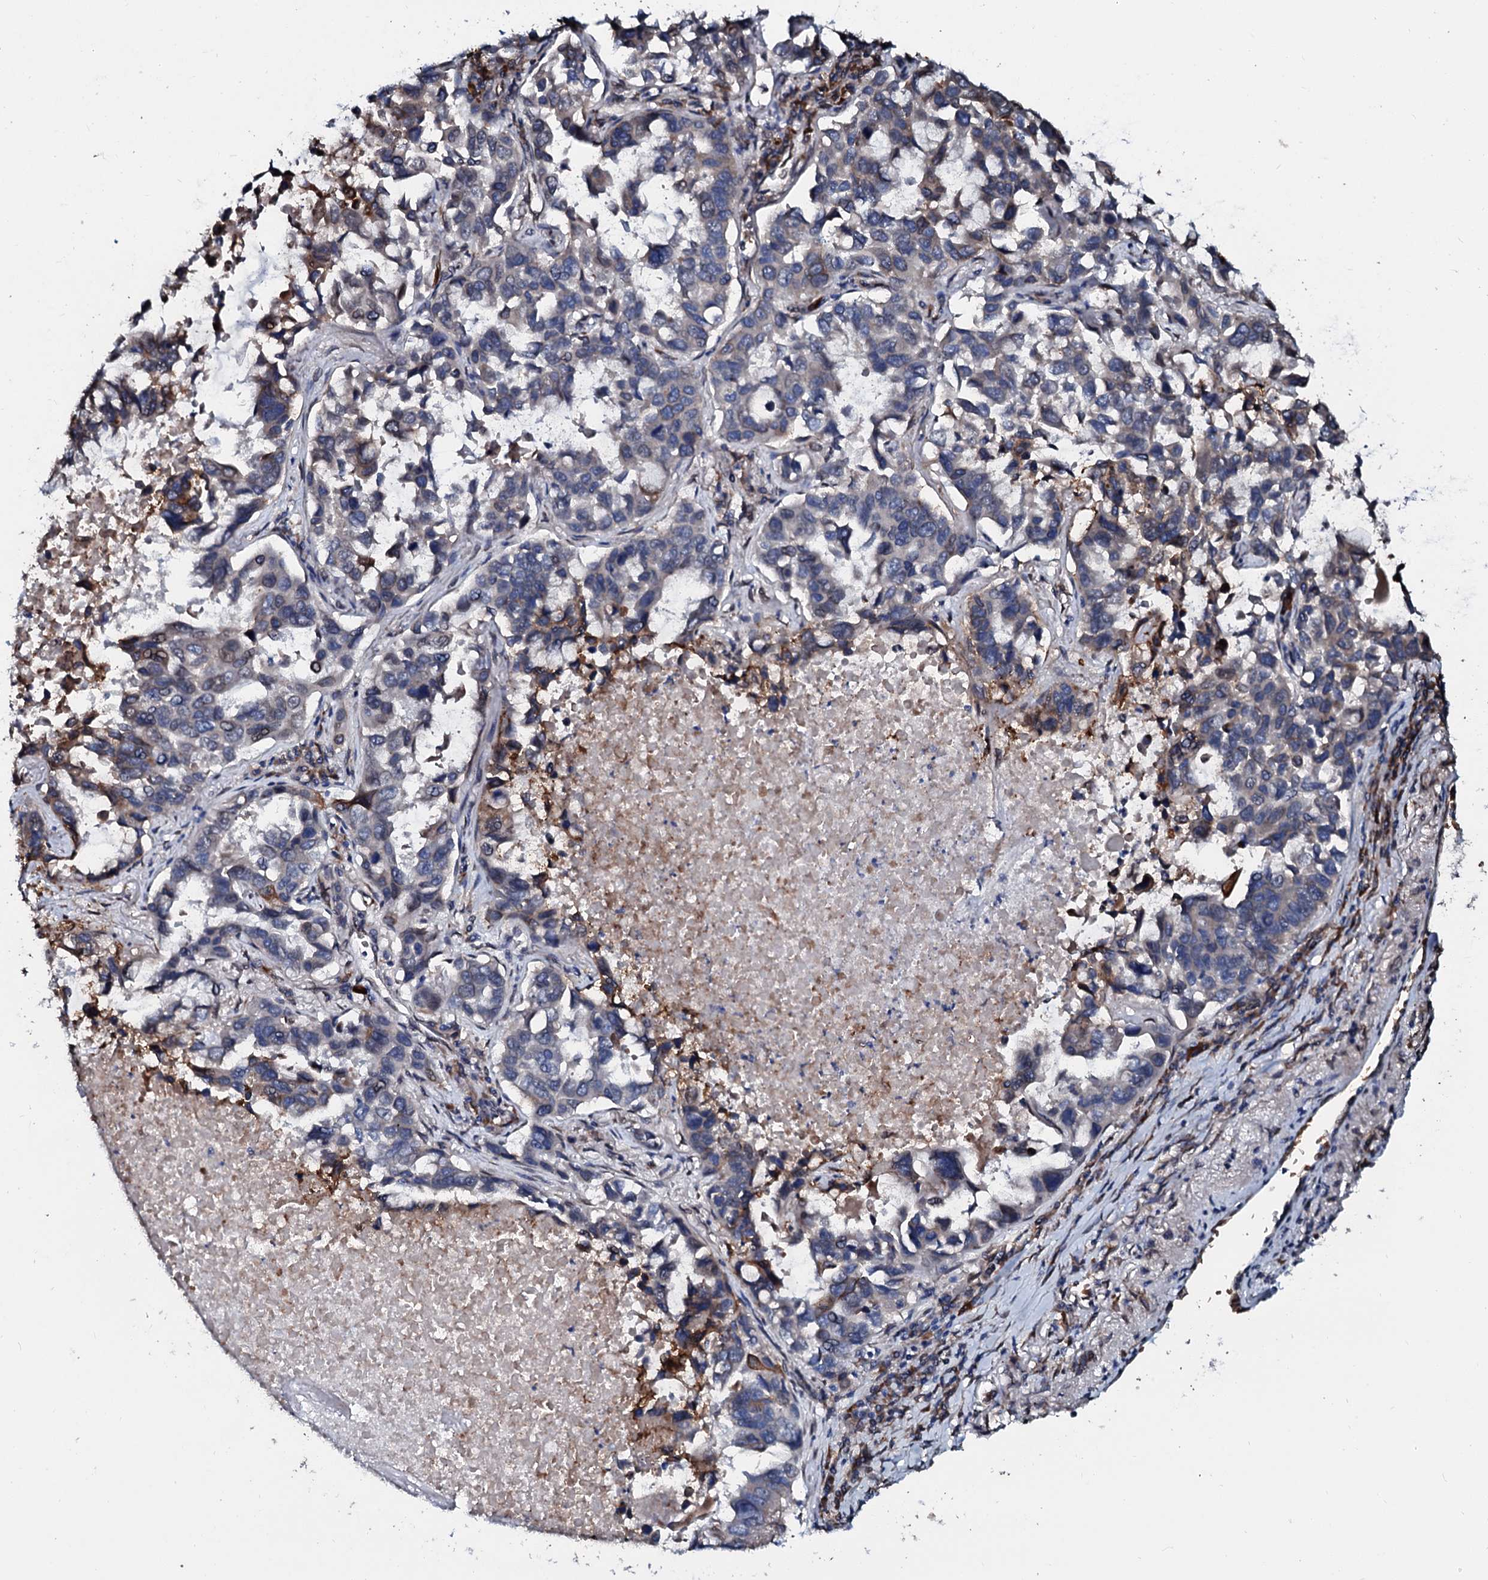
{"staining": {"intensity": "negative", "quantity": "none", "location": "none"}, "tissue": "lung cancer", "cell_type": "Tumor cells", "image_type": "cancer", "snomed": [{"axis": "morphology", "description": "Adenocarcinoma, NOS"}, {"axis": "topography", "description": "Lung"}], "caption": "Adenocarcinoma (lung) was stained to show a protein in brown. There is no significant expression in tumor cells.", "gene": "NRP2", "patient": {"sex": "male", "age": 64}}